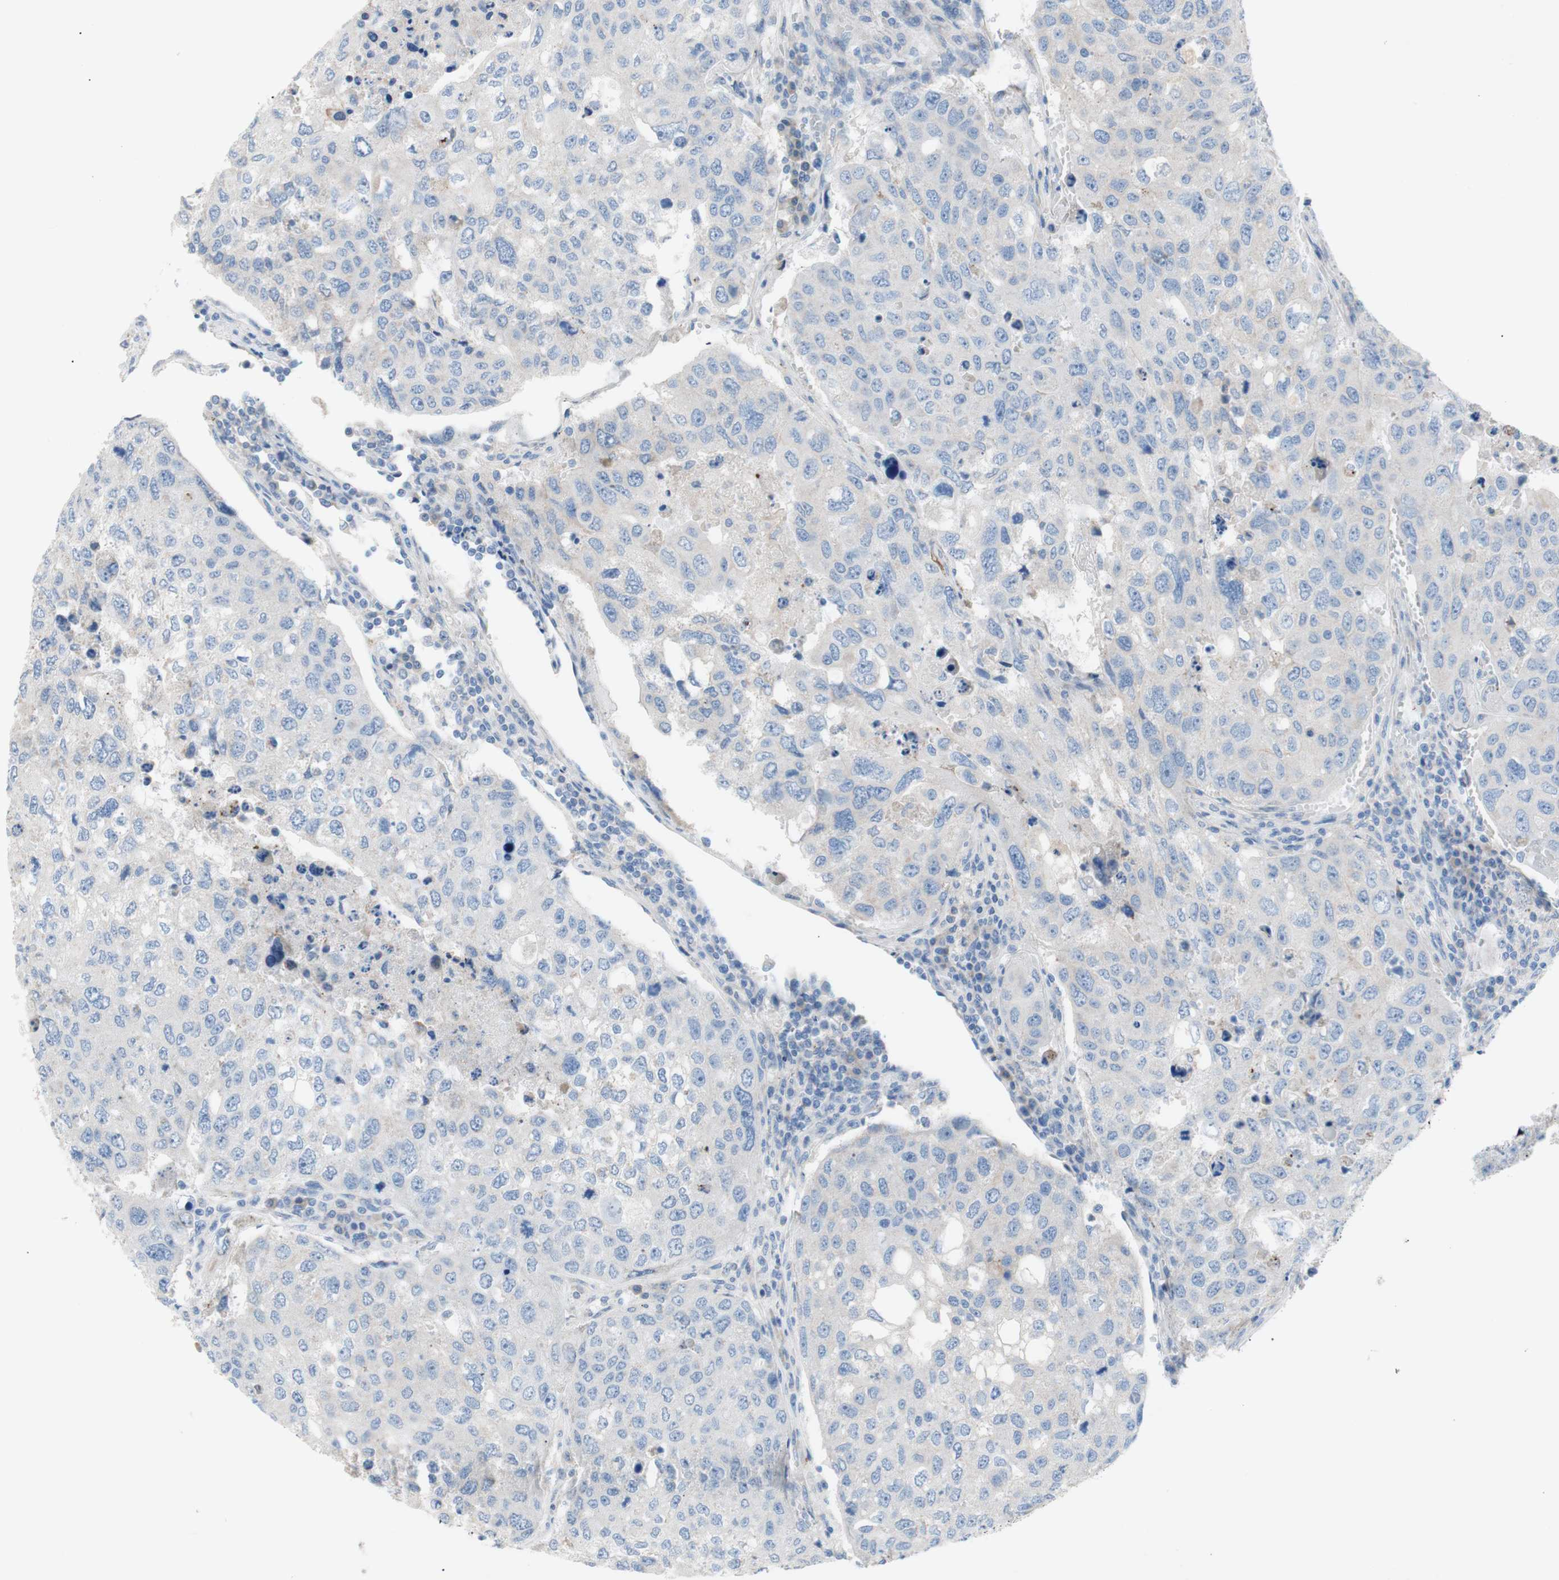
{"staining": {"intensity": "negative", "quantity": "none", "location": "none"}, "tissue": "urothelial cancer", "cell_type": "Tumor cells", "image_type": "cancer", "snomed": [{"axis": "morphology", "description": "Urothelial carcinoma, High grade"}, {"axis": "topography", "description": "Lymph node"}, {"axis": "topography", "description": "Urinary bladder"}], "caption": "IHC of urothelial carcinoma (high-grade) demonstrates no staining in tumor cells. (Immunohistochemistry, brightfield microscopy, high magnification).", "gene": "TMIGD2", "patient": {"sex": "male", "age": 51}}